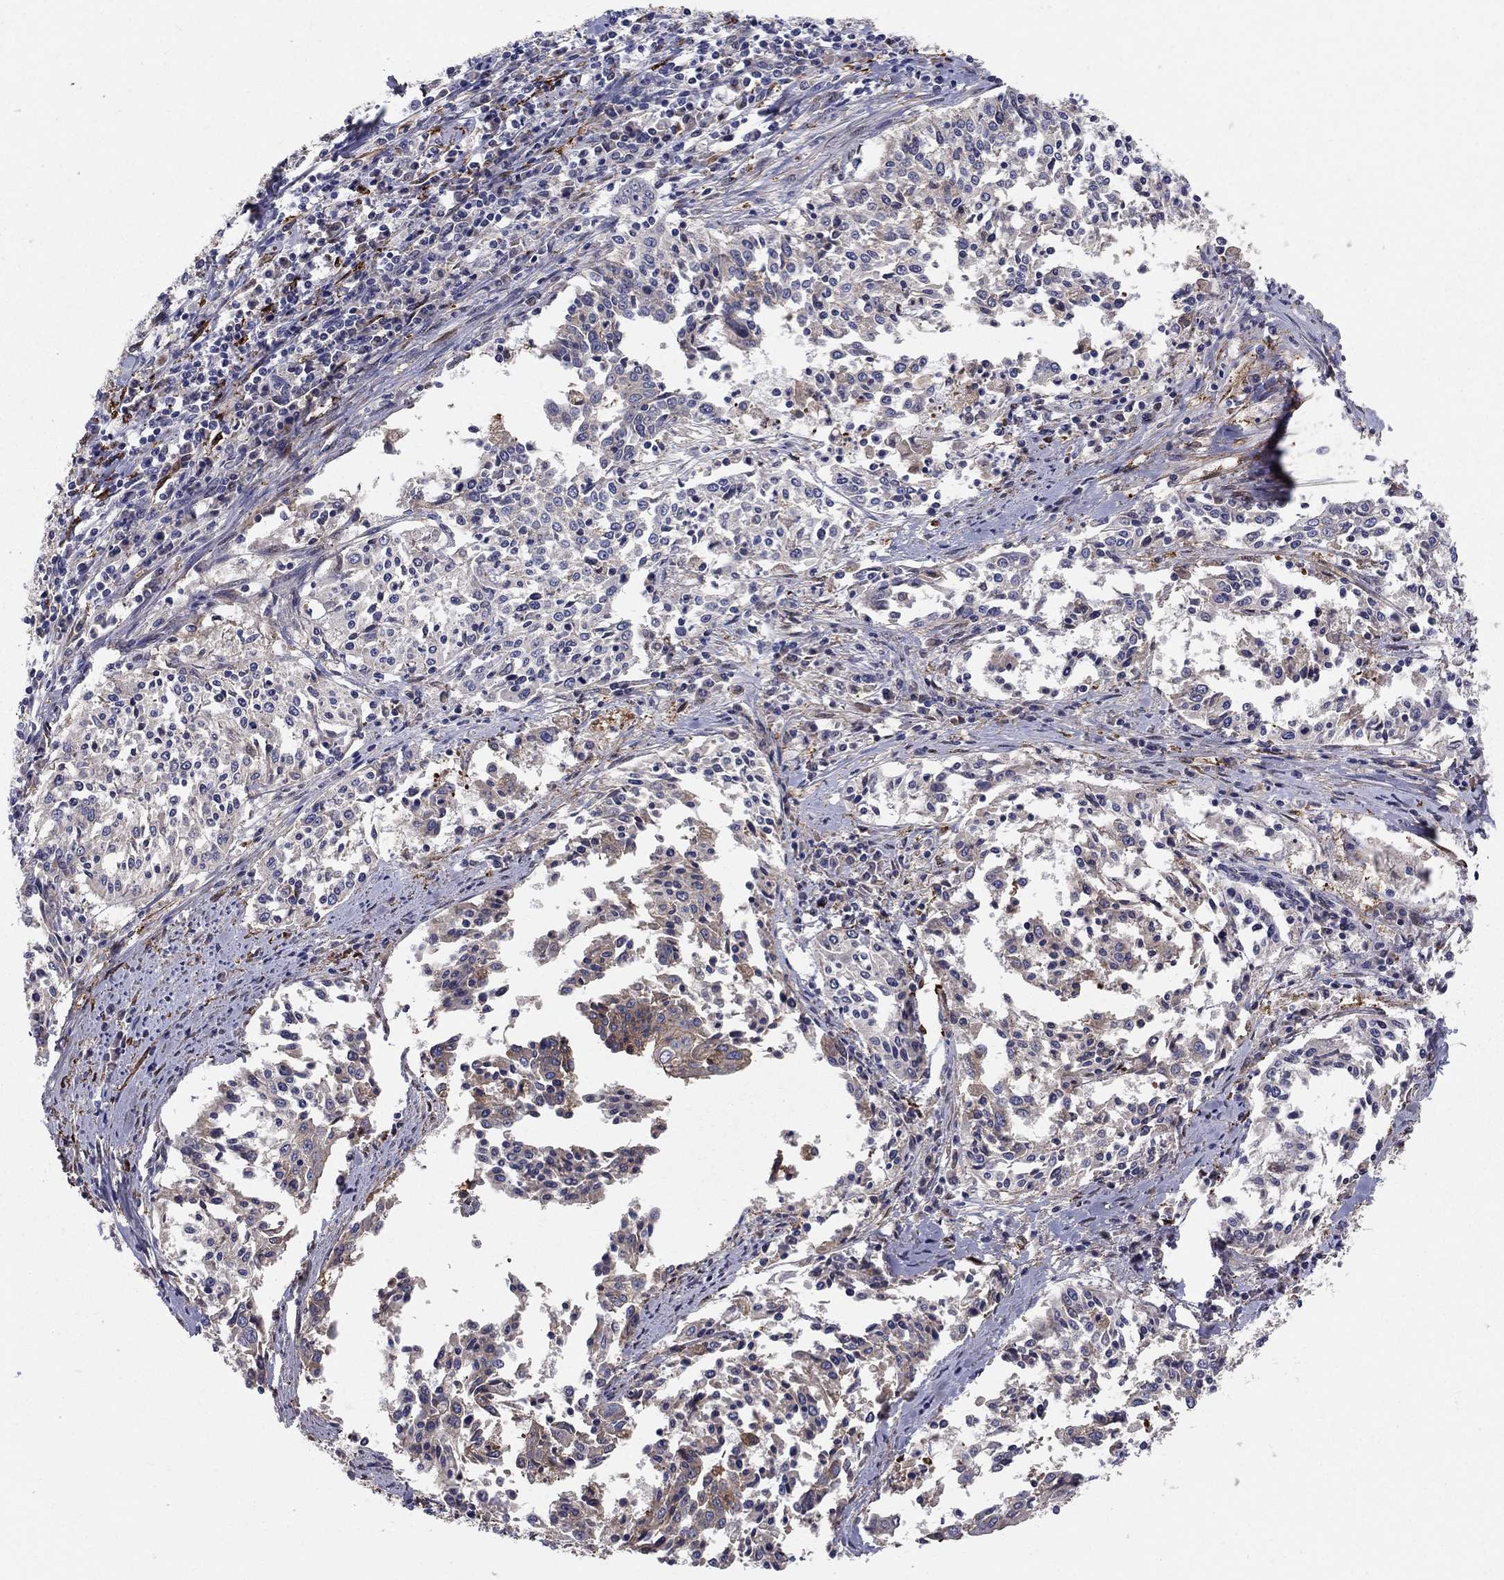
{"staining": {"intensity": "negative", "quantity": "none", "location": "none"}, "tissue": "cervical cancer", "cell_type": "Tumor cells", "image_type": "cancer", "snomed": [{"axis": "morphology", "description": "Squamous cell carcinoma, NOS"}, {"axis": "topography", "description": "Cervix"}], "caption": "DAB immunohistochemical staining of human cervical squamous cell carcinoma reveals no significant staining in tumor cells. (DAB IHC with hematoxylin counter stain).", "gene": "EMP2", "patient": {"sex": "female", "age": 41}}